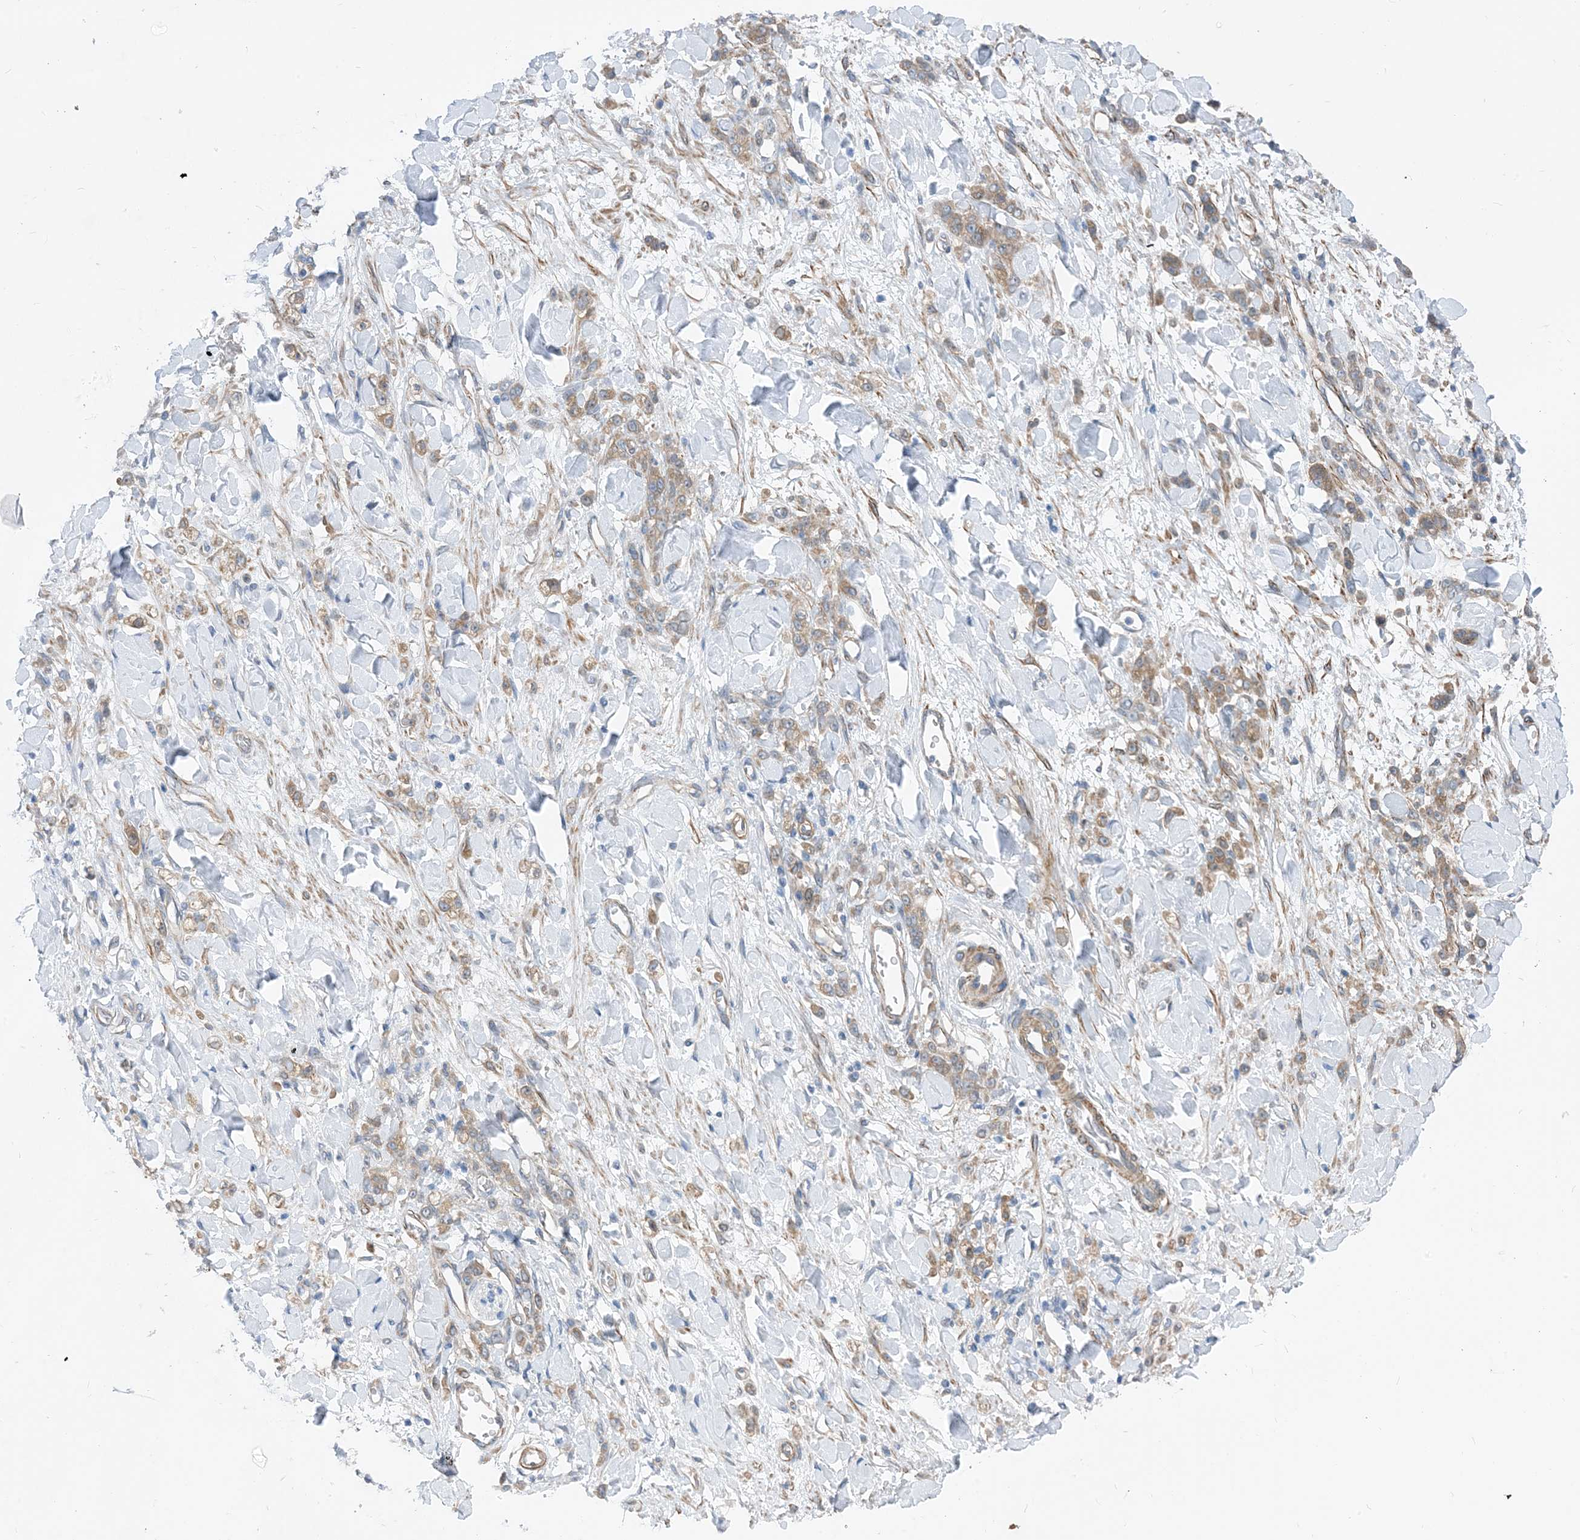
{"staining": {"intensity": "weak", "quantity": ">75%", "location": "cytoplasmic/membranous"}, "tissue": "stomach cancer", "cell_type": "Tumor cells", "image_type": "cancer", "snomed": [{"axis": "morphology", "description": "Normal tissue, NOS"}, {"axis": "morphology", "description": "Adenocarcinoma, NOS"}, {"axis": "topography", "description": "Stomach"}], "caption": "This is an image of immunohistochemistry (IHC) staining of stomach adenocarcinoma, which shows weak staining in the cytoplasmic/membranous of tumor cells.", "gene": "PLEKHA3", "patient": {"sex": "male", "age": 82}}